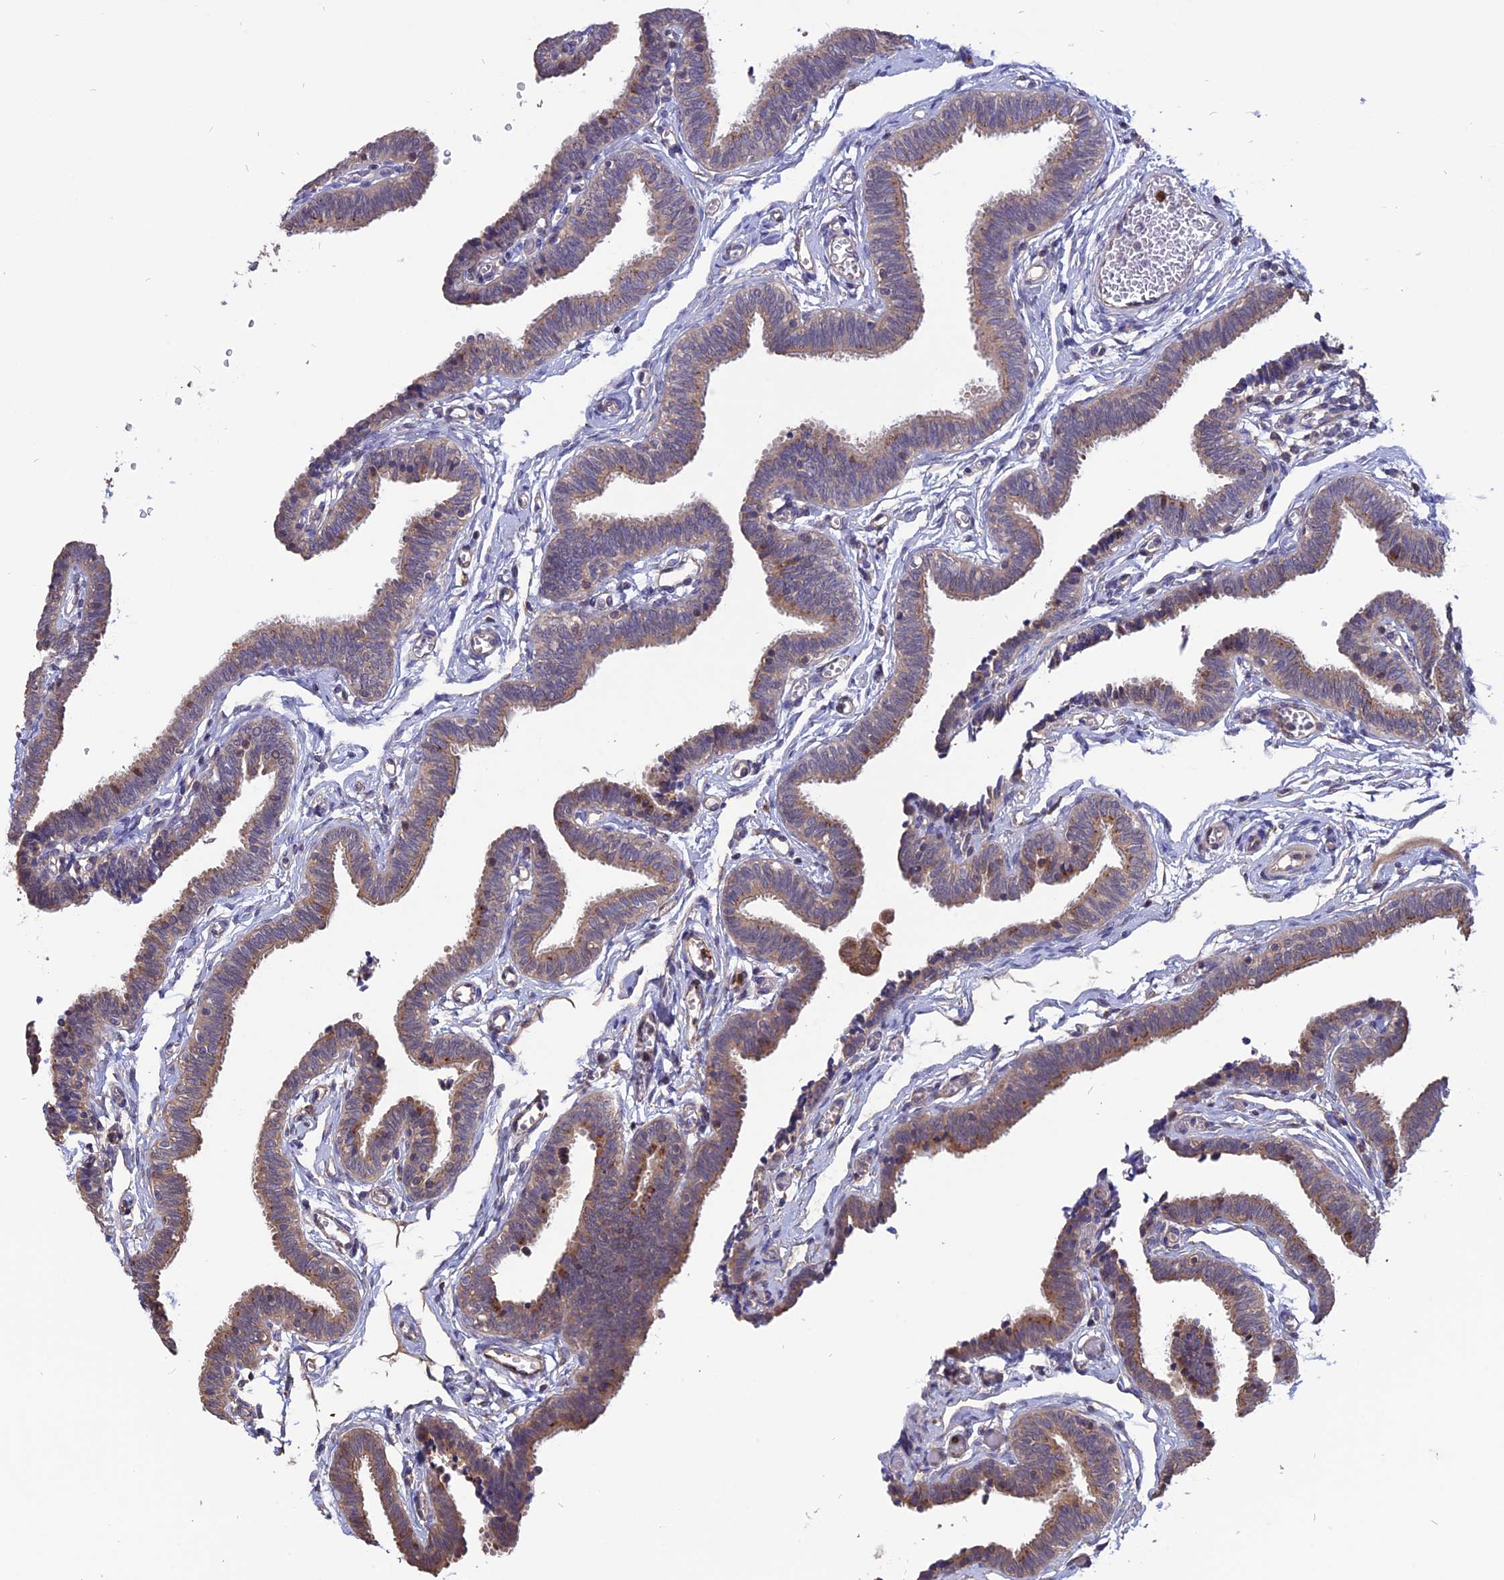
{"staining": {"intensity": "weak", "quantity": "25%-75%", "location": "cytoplasmic/membranous"}, "tissue": "fallopian tube", "cell_type": "Glandular cells", "image_type": "normal", "snomed": [{"axis": "morphology", "description": "Normal tissue, NOS"}, {"axis": "topography", "description": "Fallopian tube"}, {"axis": "topography", "description": "Ovary"}], "caption": "This image exhibits benign fallopian tube stained with immunohistochemistry to label a protein in brown. The cytoplasmic/membranous of glandular cells show weak positivity for the protein. Nuclei are counter-stained blue.", "gene": "CARMIL2", "patient": {"sex": "female", "age": 23}}